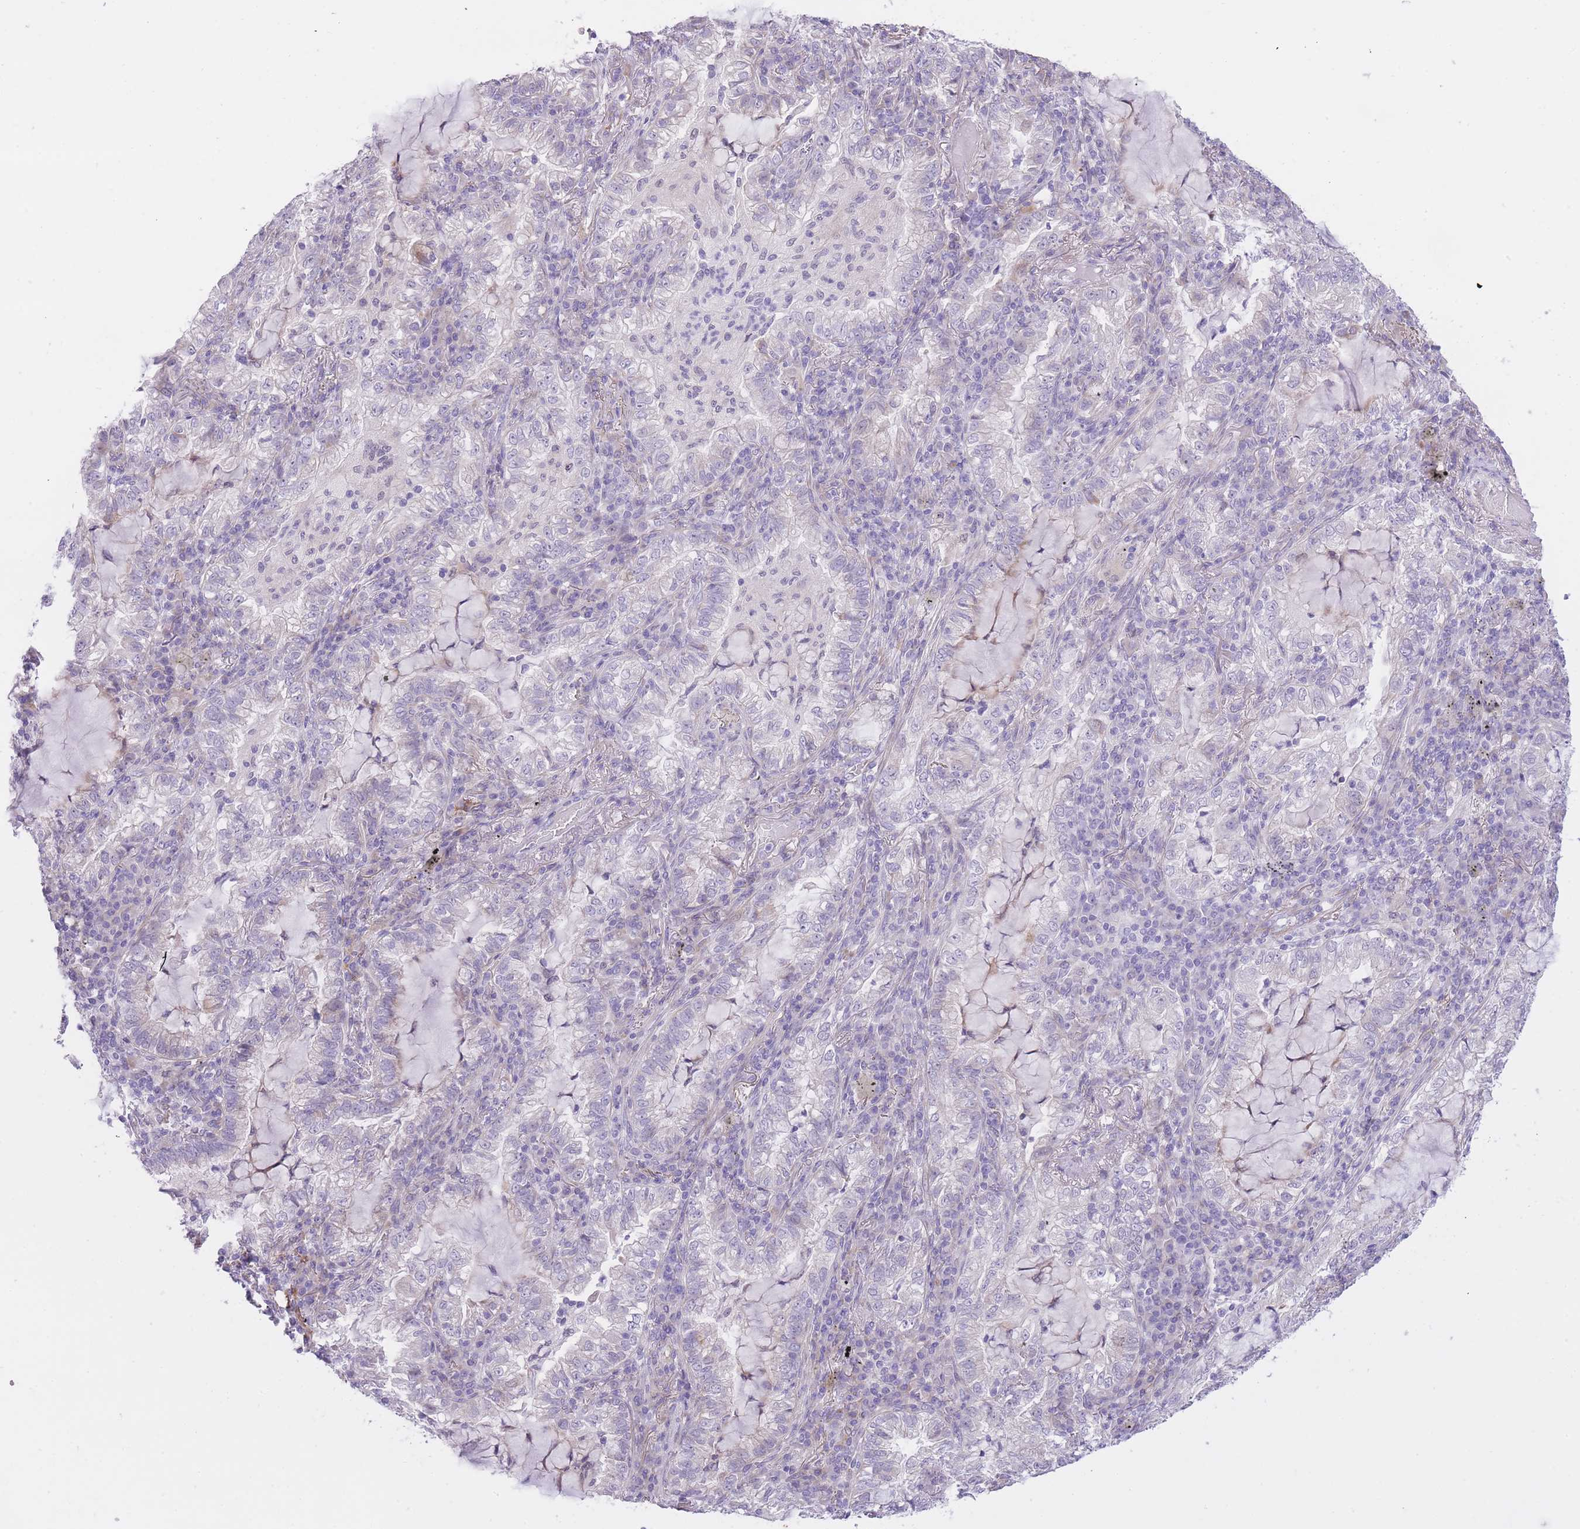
{"staining": {"intensity": "negative", "quantity": "none", "location": "none"}, "tissue": "lung cancer", "cell_type": "Tumor cells", "image_type": "cancer", "snomed": [{"axis": "morphology", "description": "Adenocarcinoma, NOS"}, {"axis": "topography", "description": "Lung"}], "caption": "There is no significant positivity in tumor cells of lung cancer. (DAB (3,3'-diaminobenzidine) immunohistochemistry (IHC) with hematoxylin counter stain).", "gene": "IMPG1", "patient": {"sex": "female", "age": 73}}